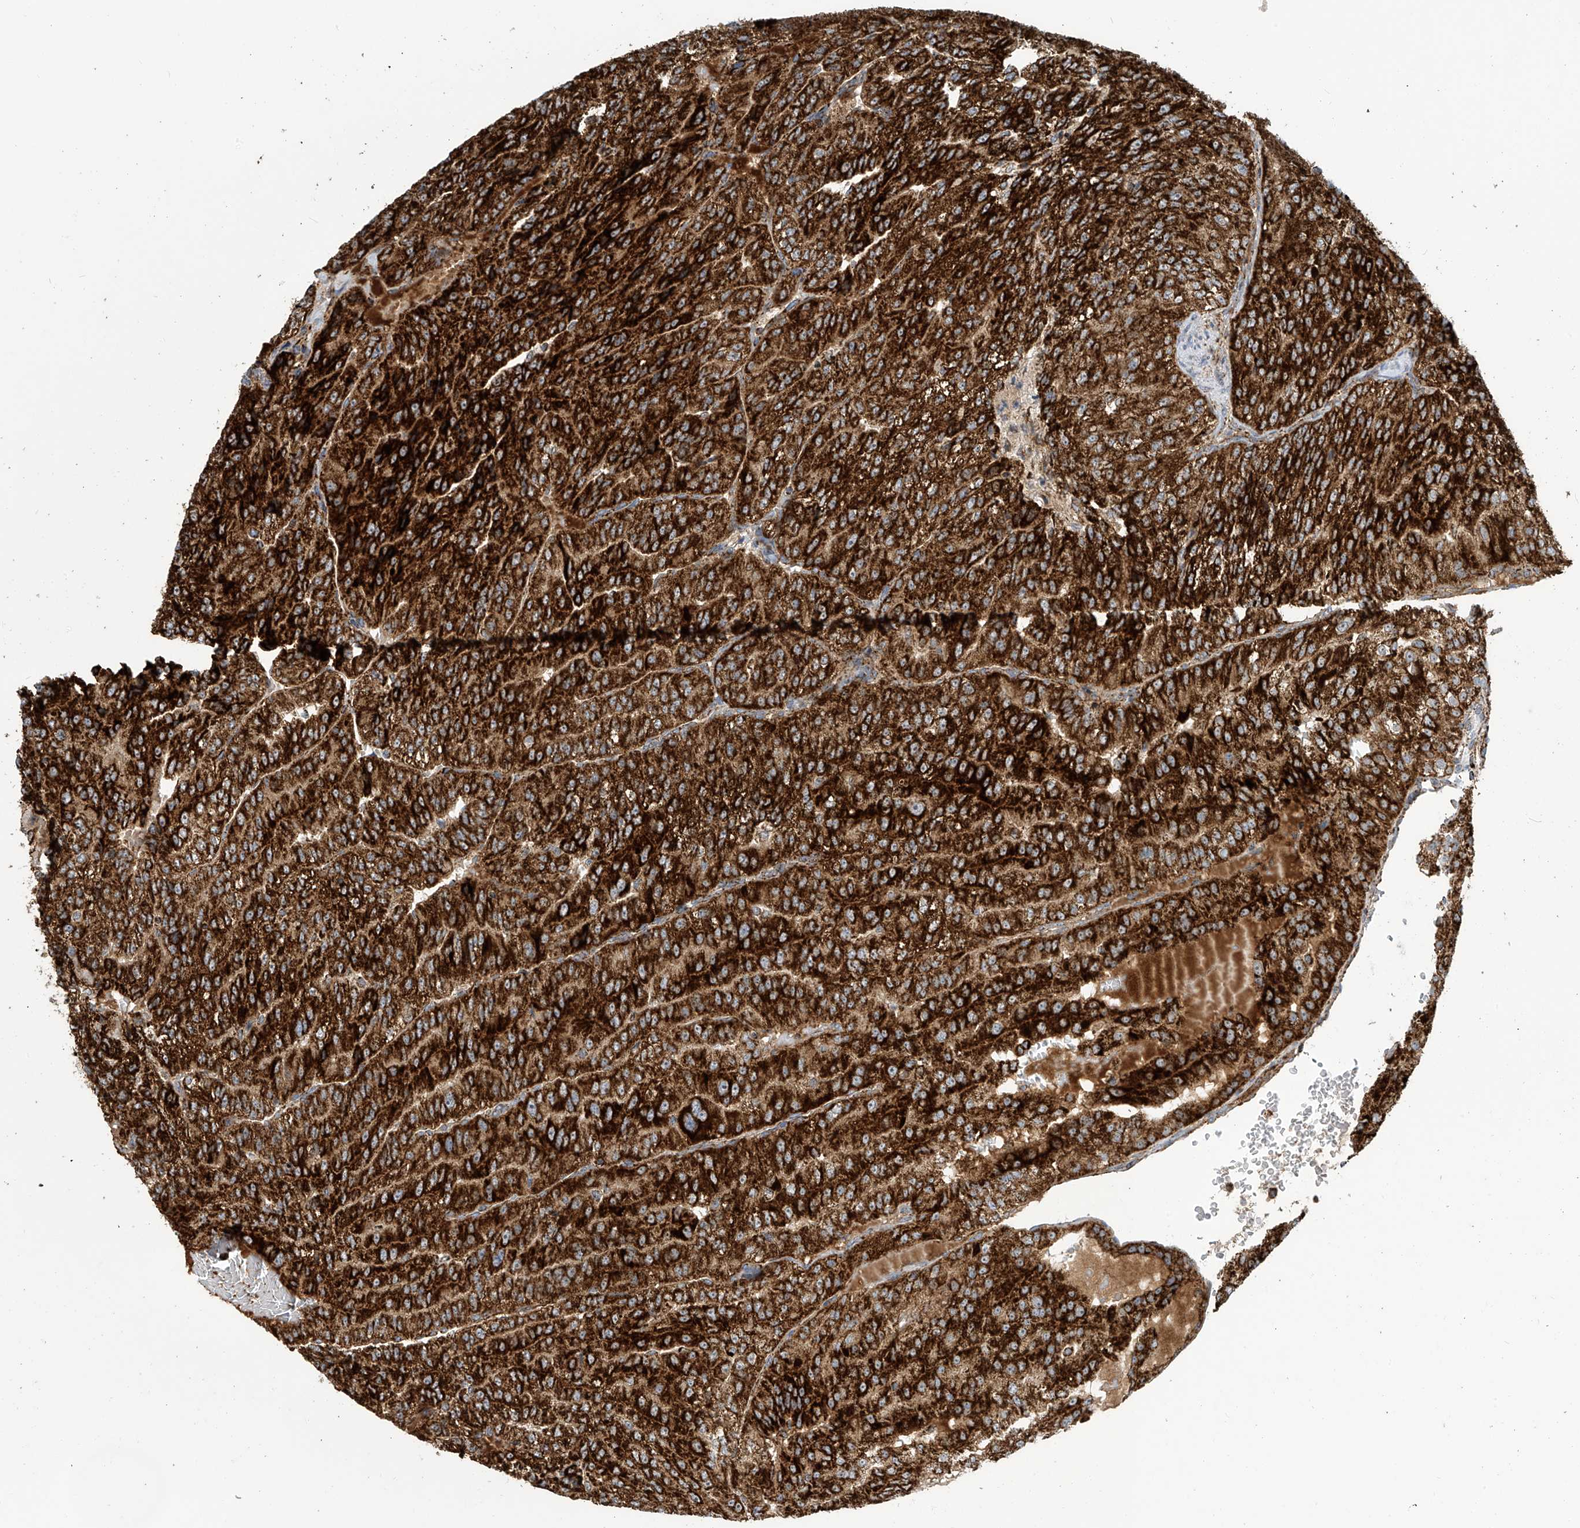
{"staining": {"intensity": "strong", "quantity": ">75%", "location": "cytoplasmic/membranous"}, "tissue": "renal cancer", "cell_type": "Tumor cells", "image_type": "cancer", "snomed": [{"axis": "morphology", "description": "Adenocarcinoma, NOS"}, {"axis": "topography", "description": "Kidney"}], "caption": "Immunohistochemistry (IHC) (DAB) staining of adenocarcinoma (renal) exhibits strong cytoplasmic/membranous protein staining in about >75% of tumor cells.", "gene": "COX10", "patient": {"sex": "female", "age": 63}}